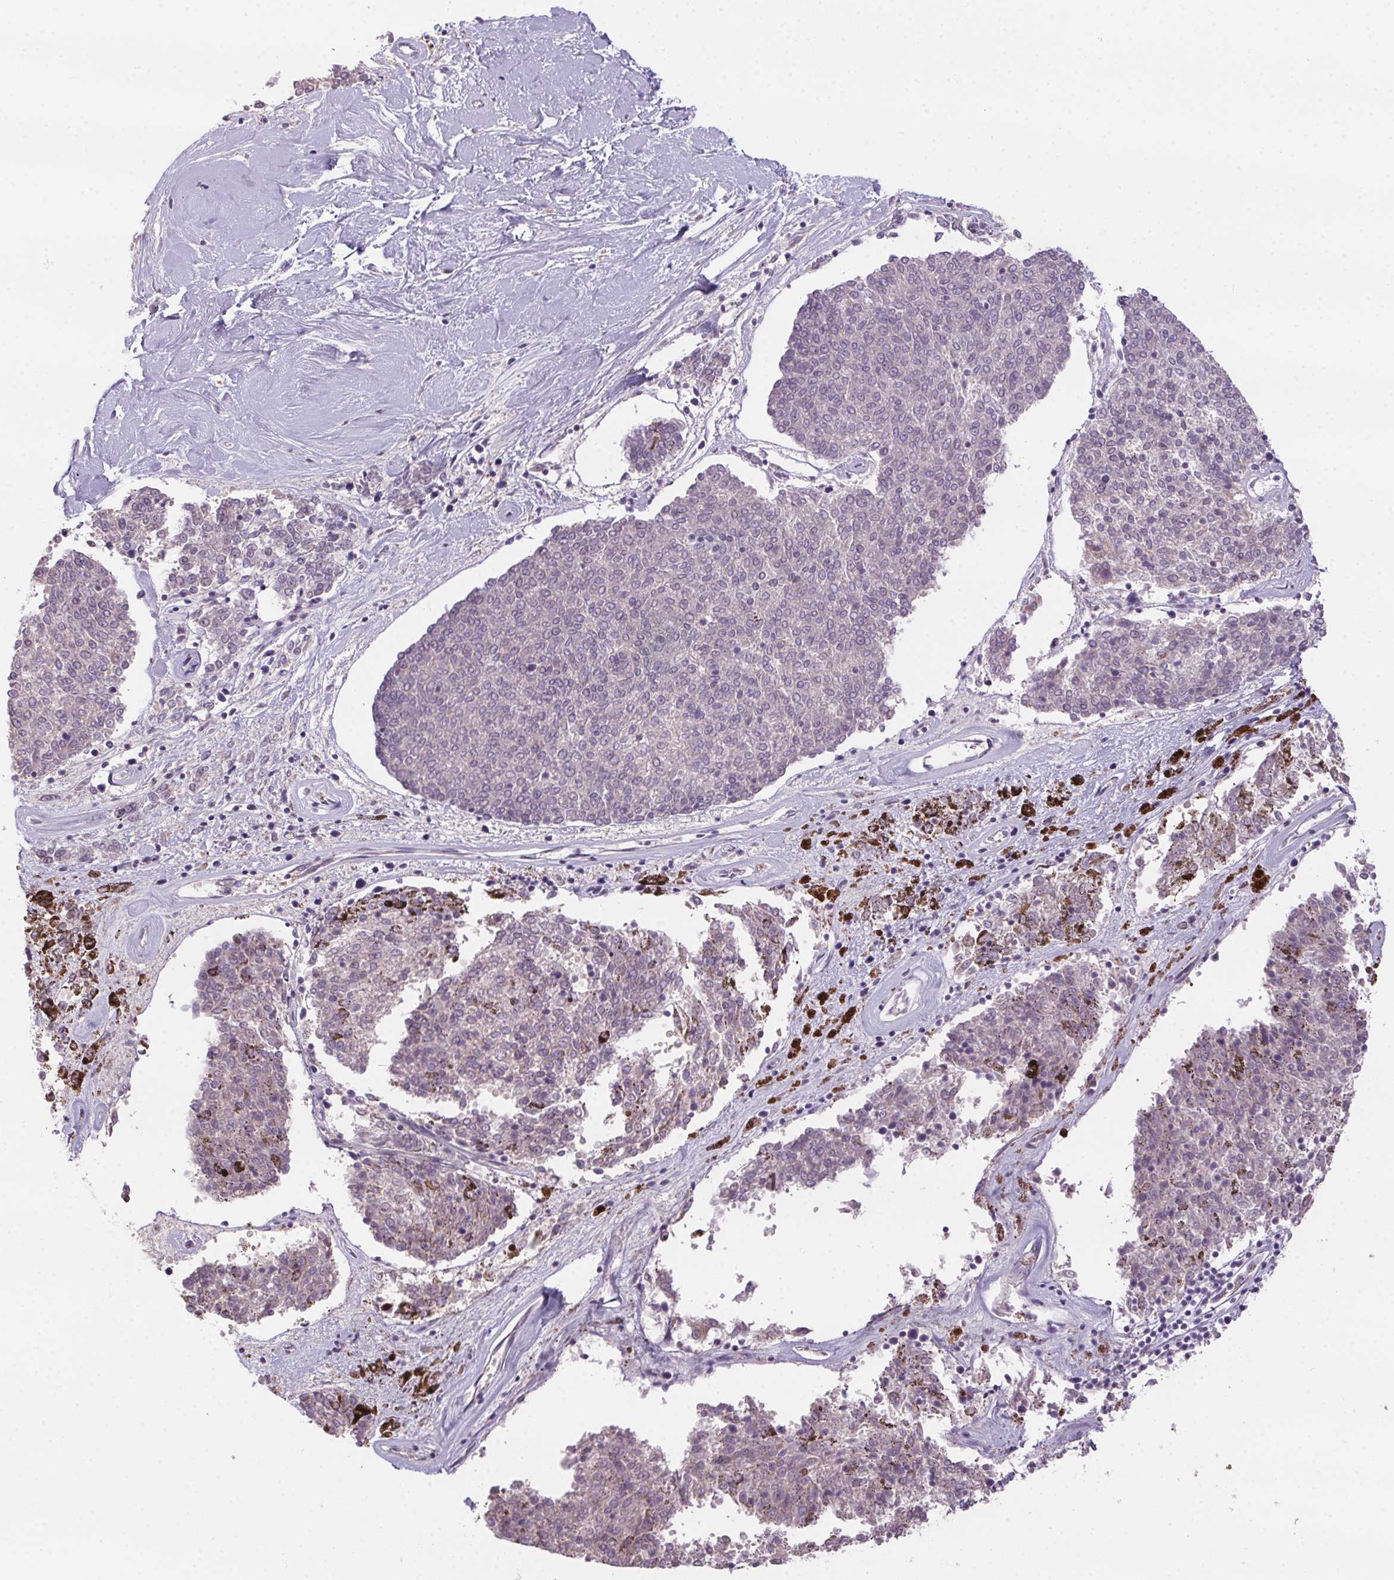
{"staining": {"intensity": "negative", "quantity": "none", "location": "none"}, "tissue": "melanoma", "cell_type": "Tumor cells", "image_type": "cancer", "snomed": [{"axis": "morphology", "description": "Malignant melanoma, NOS"}, {"axis": "topography", "description": "Skin"}], "caption": "Tumor cells show no significant protein staining in malignant melanoma.", "gene": "SP9", "patient": {"sex": "female", "age": 72}}